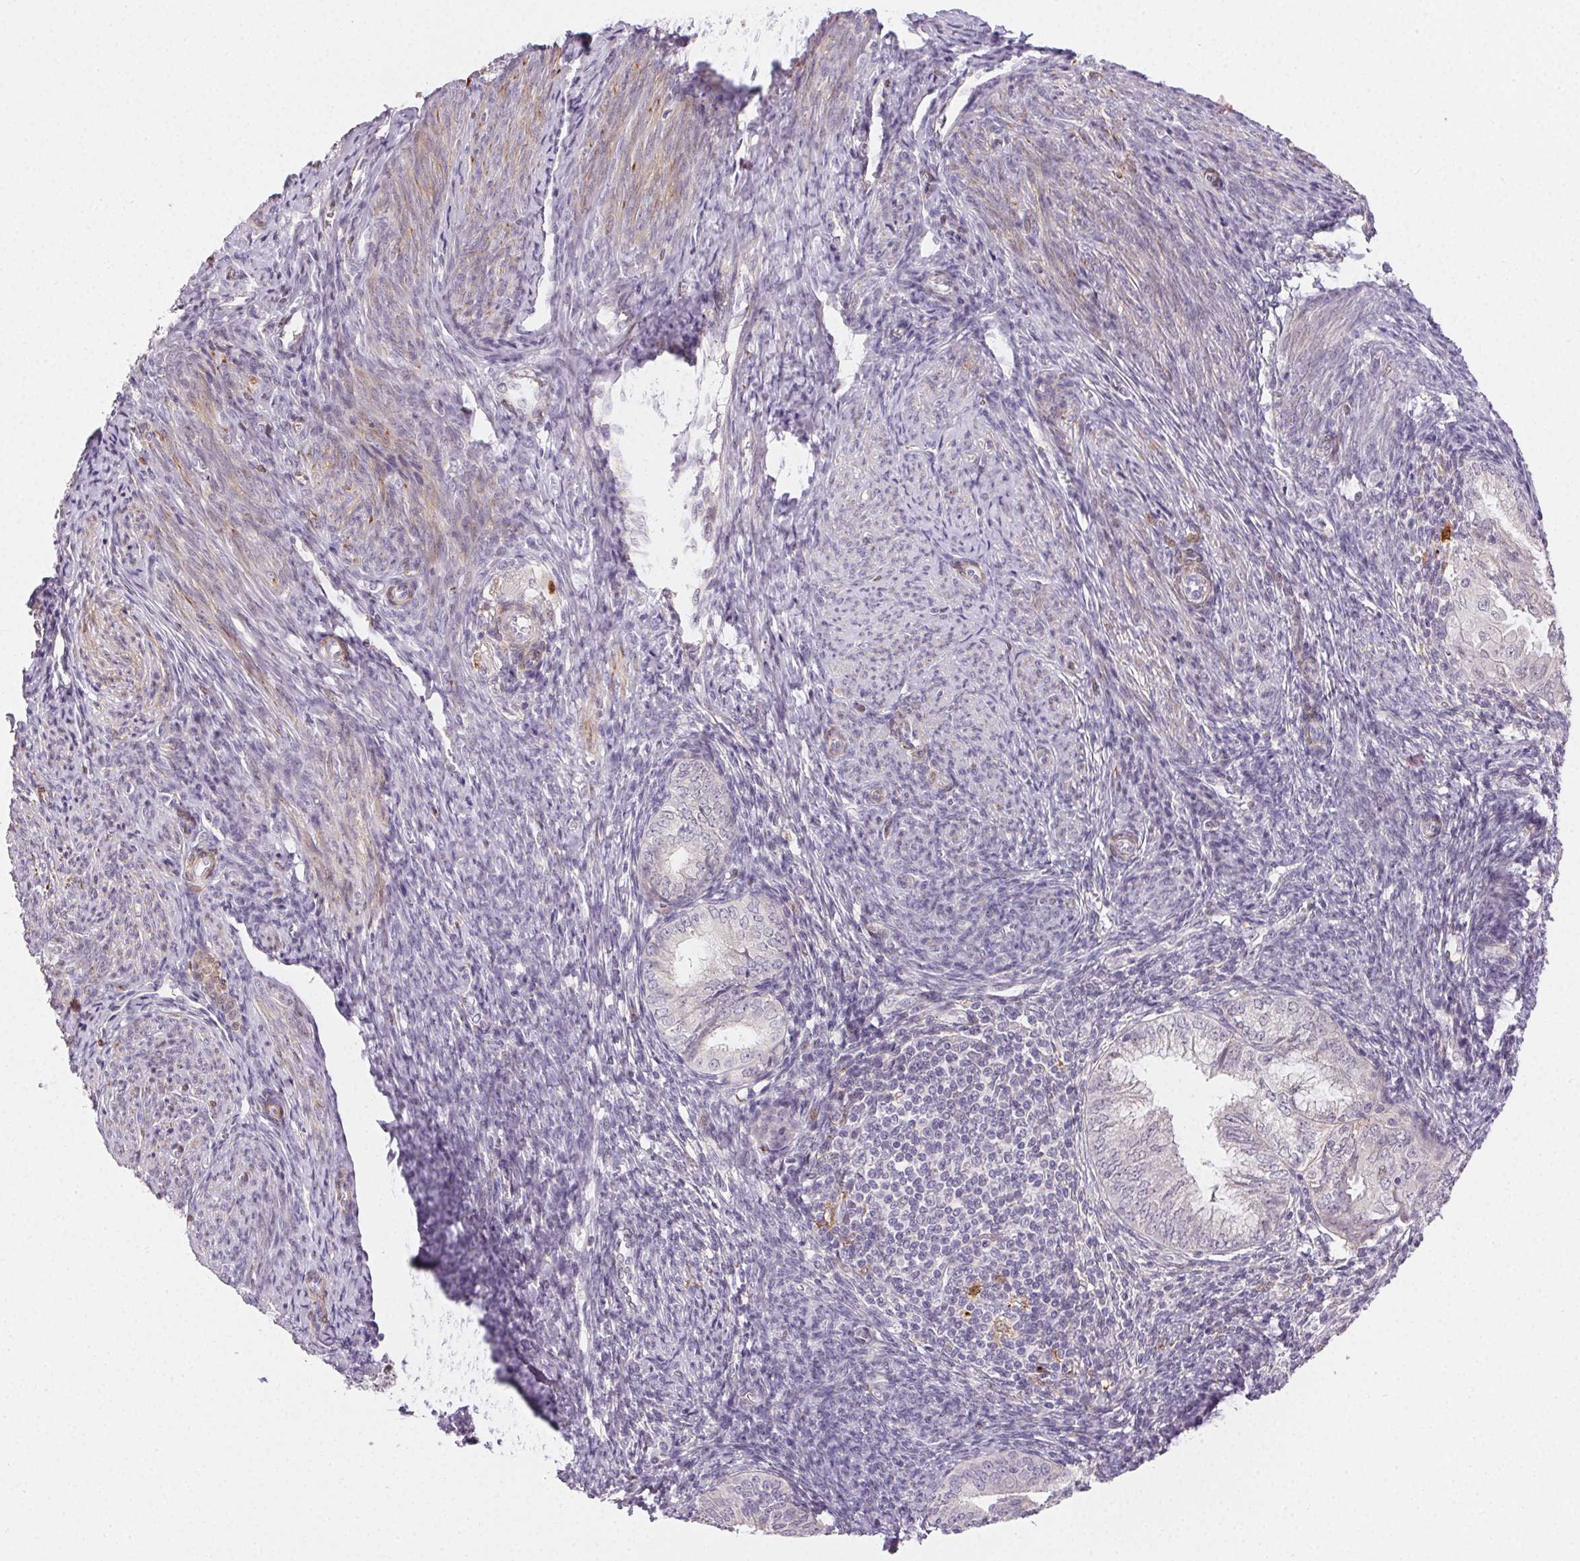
{"staining": {"intensity": "negative", "quantity": "none", "location": "none"}, "tissue": "endometrial cancer", "cell_type": "Tumor cells", "image_type": "cancer", "snomed": [{"axis": "morphology", "description": "Adenocarcinoma, NOS"}, {"axis": "topography", "description": "Endometrium"}], "caption": "Human endometrial adenocarcinoma stained for a protein using IHC reveals no staining in tumor cells.", "gene": "RPGRIP1", "patient": {"sex": "female", "age": 55}}